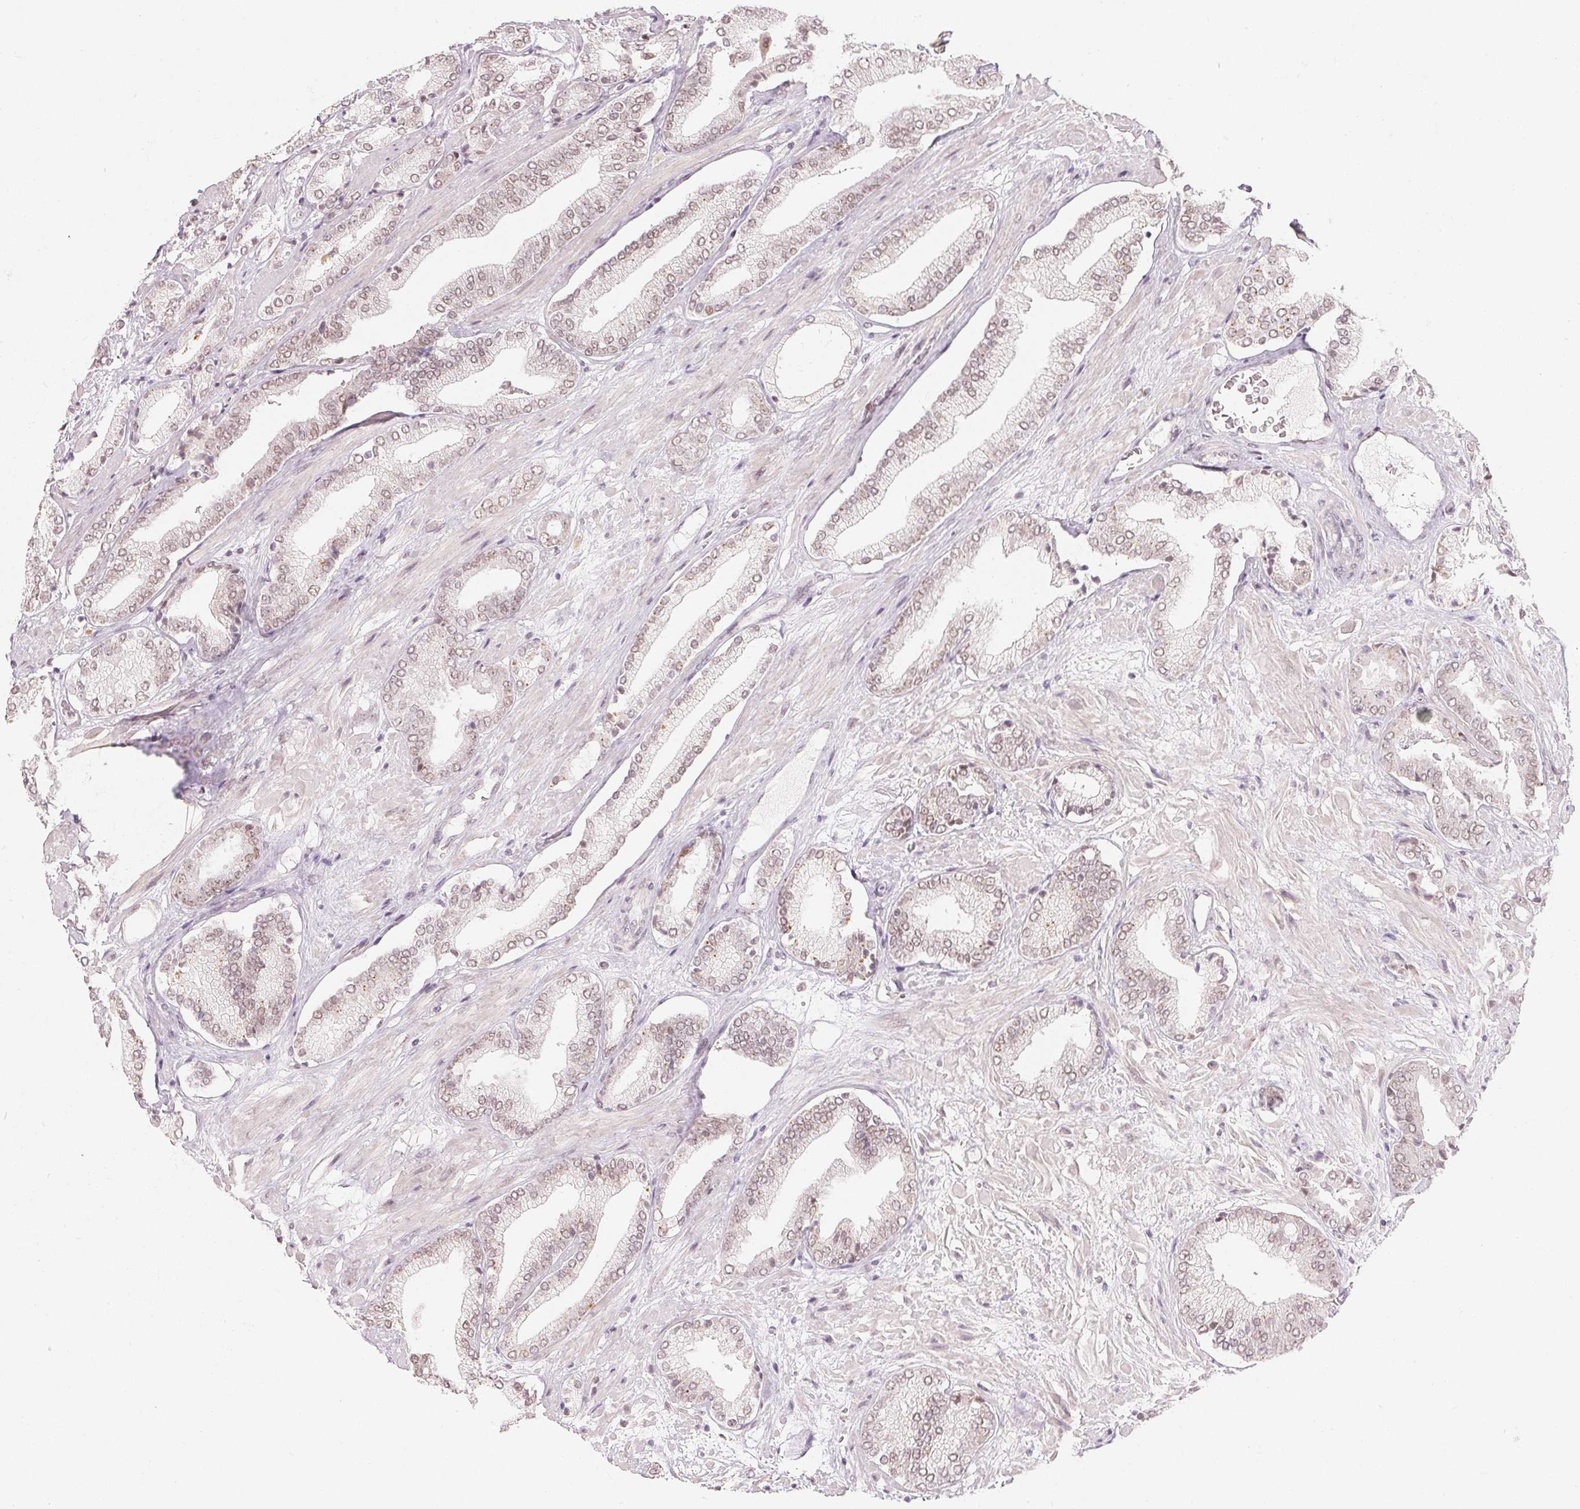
{"staining": {"intensity": "weak", "quantity": ">75%", "location": "cytoplasmic/membranous,nuclear"}, "tissue": "prostate cancer", "cell_type": "Tumor cells", "image_type": "cancer", "snomed": [{"axis": "morphology", "description": "Adenocarcinoma, High grade"}, {"axis": "topography", "description": "Prostate"}], "caption": "Immunohistochemistry (IHC) (DAB (3,3'-diaminobenzidine)) staining of human prostate adenocarcinoma (high-grade) shows weak cytoplasmic/membranous and nuclear protein positivity in about >75% of tumor cells.", "gene": "NXF3", "patient": {"sex": "male", "age": 56}}